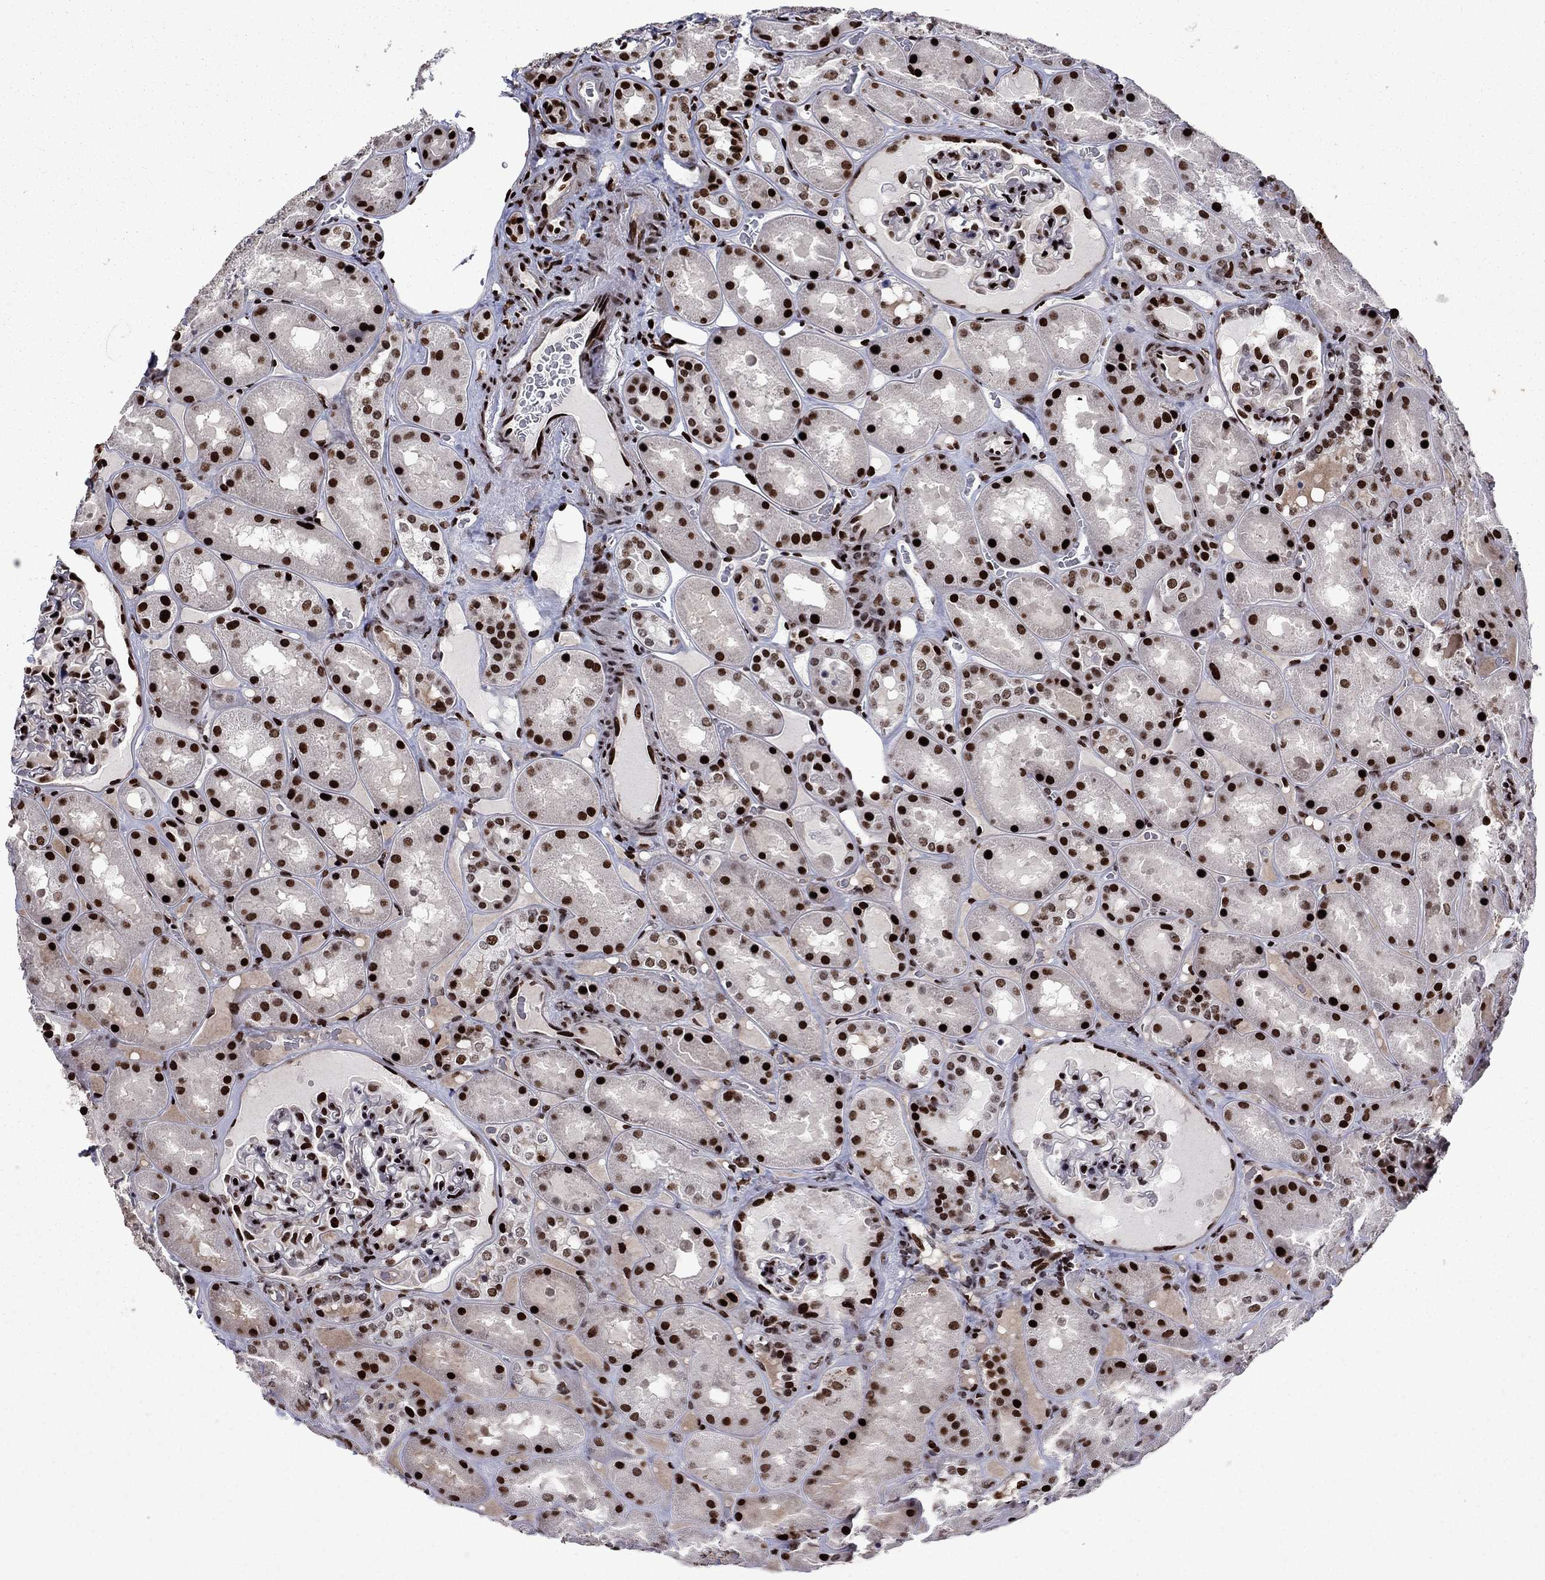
{"staining": {"intensity": "strong", "quantity": ">75%", "location": "nuclear"}, "tissue": "kidney", "cell_type": "Cells in glomeruli", "image_type": "normal", "snomed": [{"axis": "morphology", "description": "Normal tissue, NOS"}, {"axis": "topography", "description": "Kidney"}], "caption": "Immunohistochemical staining of benign human kidney exhibits strong nuclear protein positivity in approximately >75% of cells in glomeruli.", "gene": "LIMK1", "patient": {"sex": "male", "age": 73}}